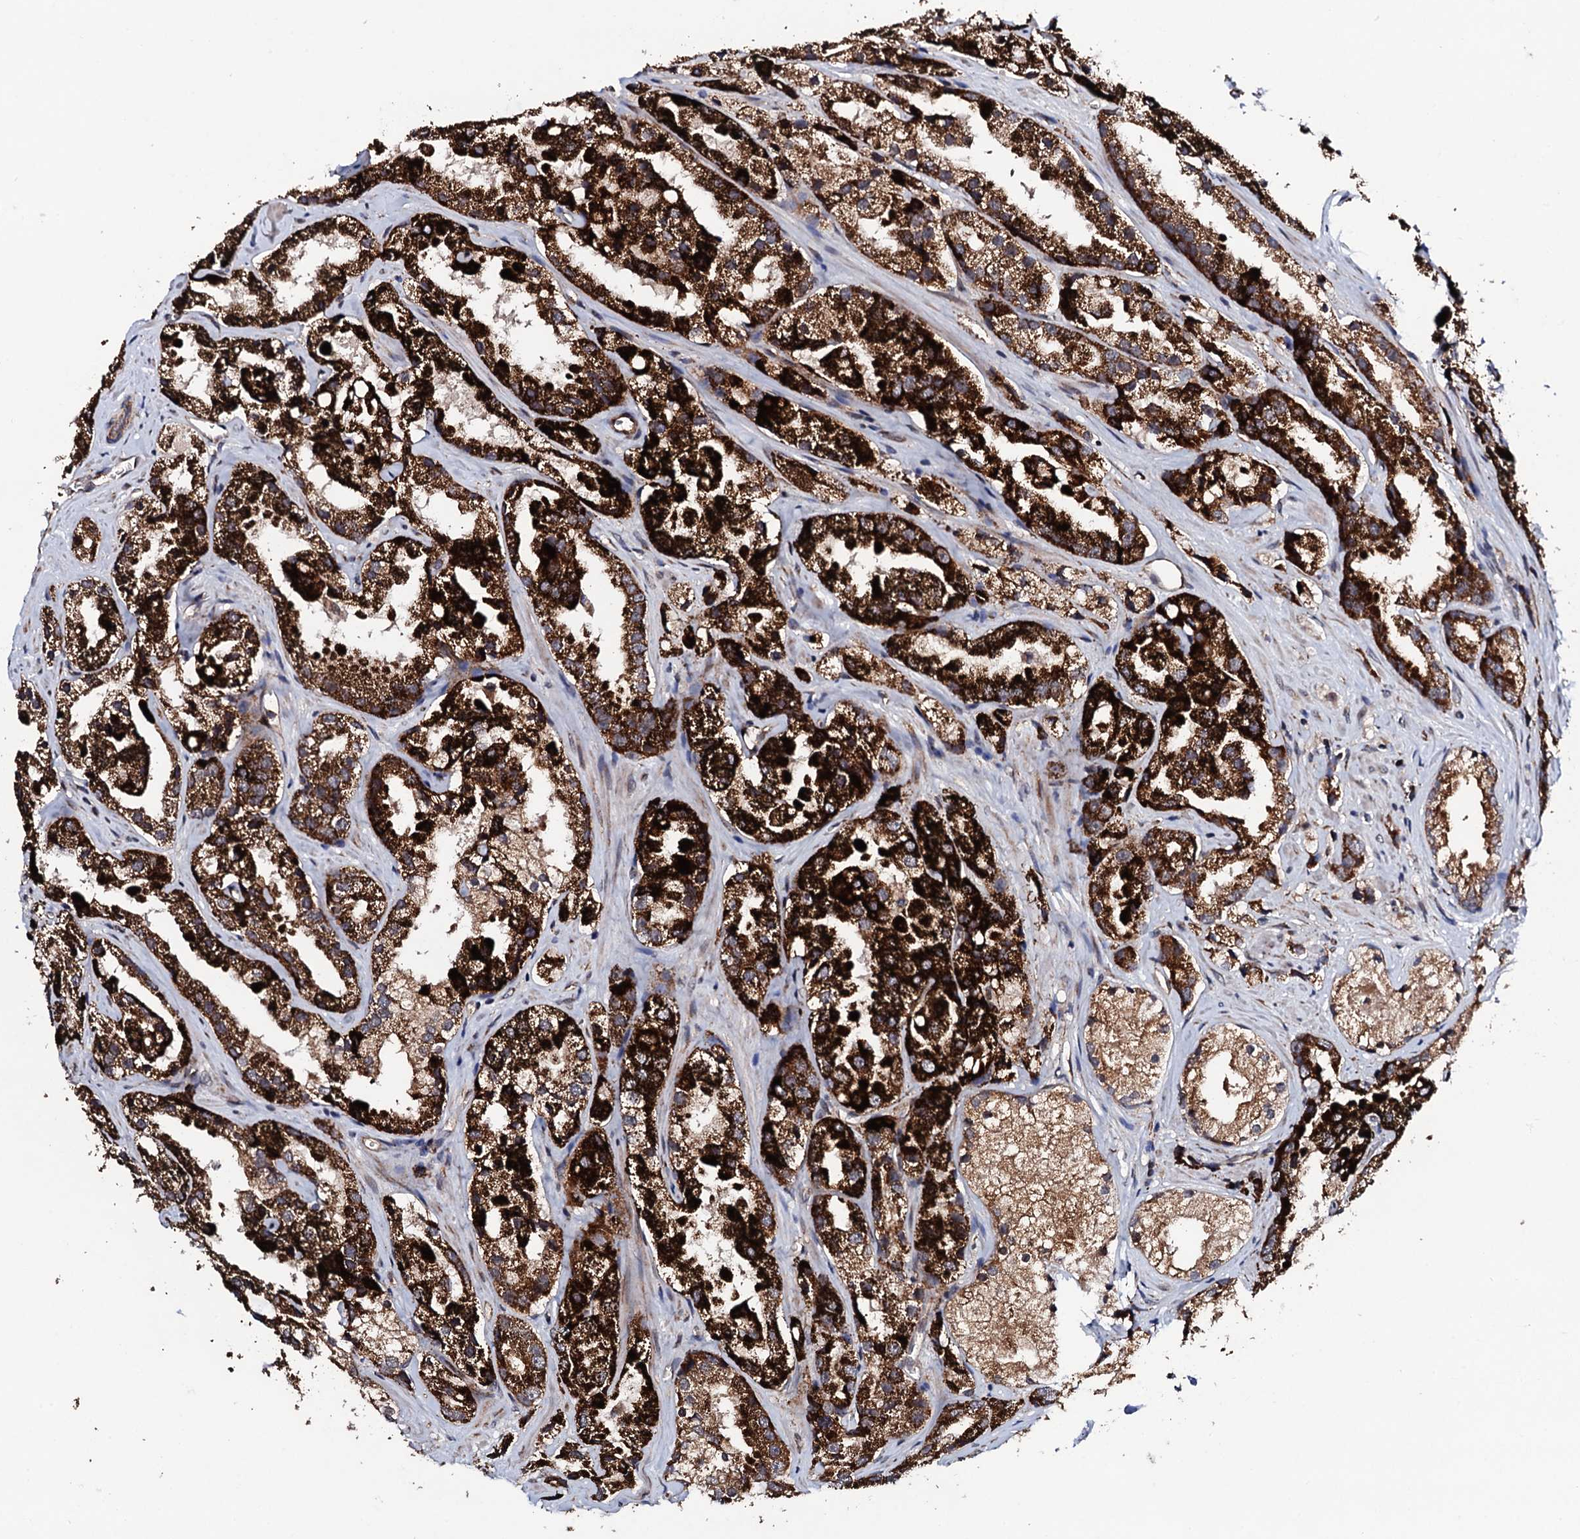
{"staining": {"intensity": "strong", "quantity": ">75%", "location": "cytoplasmic/membranous"}, "tissue": "prostate cancer", "cell_type": "Tumor cells", "image_type": "cancer", "snomed": [{"axis": "morphology", "description": "Adenocarcinoma, High grade"}, {"axis": "topography", "description": "Prostate"}], "caption": "Immunohistochemistry (DAB) staining of prostate high-grade adenocarcinoma shows strong cytoplasmic/membranous protein staining in about >75% of tumor cells.", "gene": "MTIF3", "patient": {"sex": "male", "age": 66}}